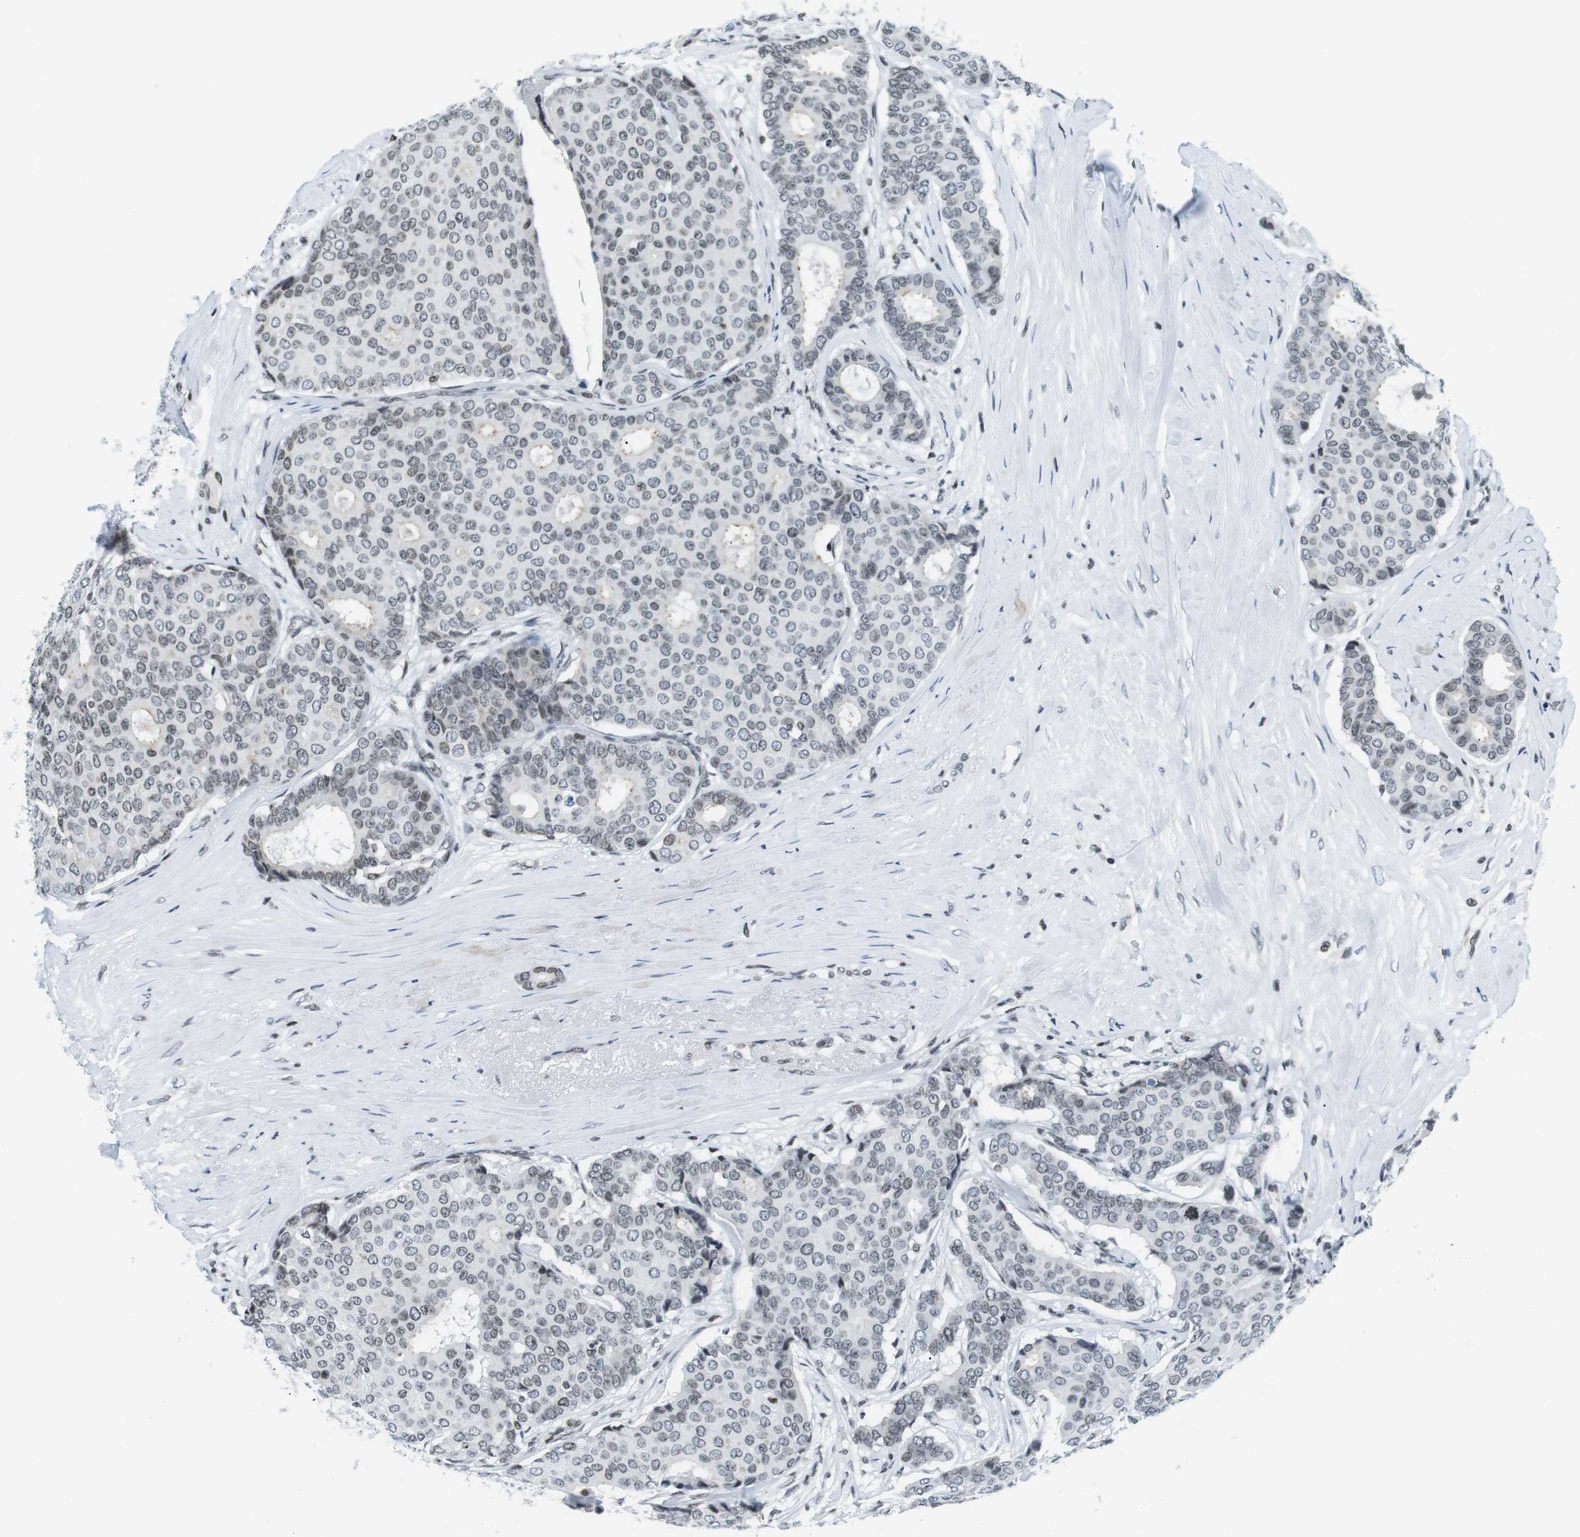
{"staining": {"intensity": "weak", "quantity": "<25%", "location": "nuclear"}, "tissue": "breast cancer", "cell_type": "Tumor cells", "image_type": "cancer", "snomed": [{"axis": "morphology", "description": "Duct carcinoma"}, {"axis": "topography", "description": "Breast"}], "caption": "There is no significant expression in tumor cells of breast intraductal carcinoma.", "gene": "E2F2", "patient": {"sex": "female", "age": 75}}